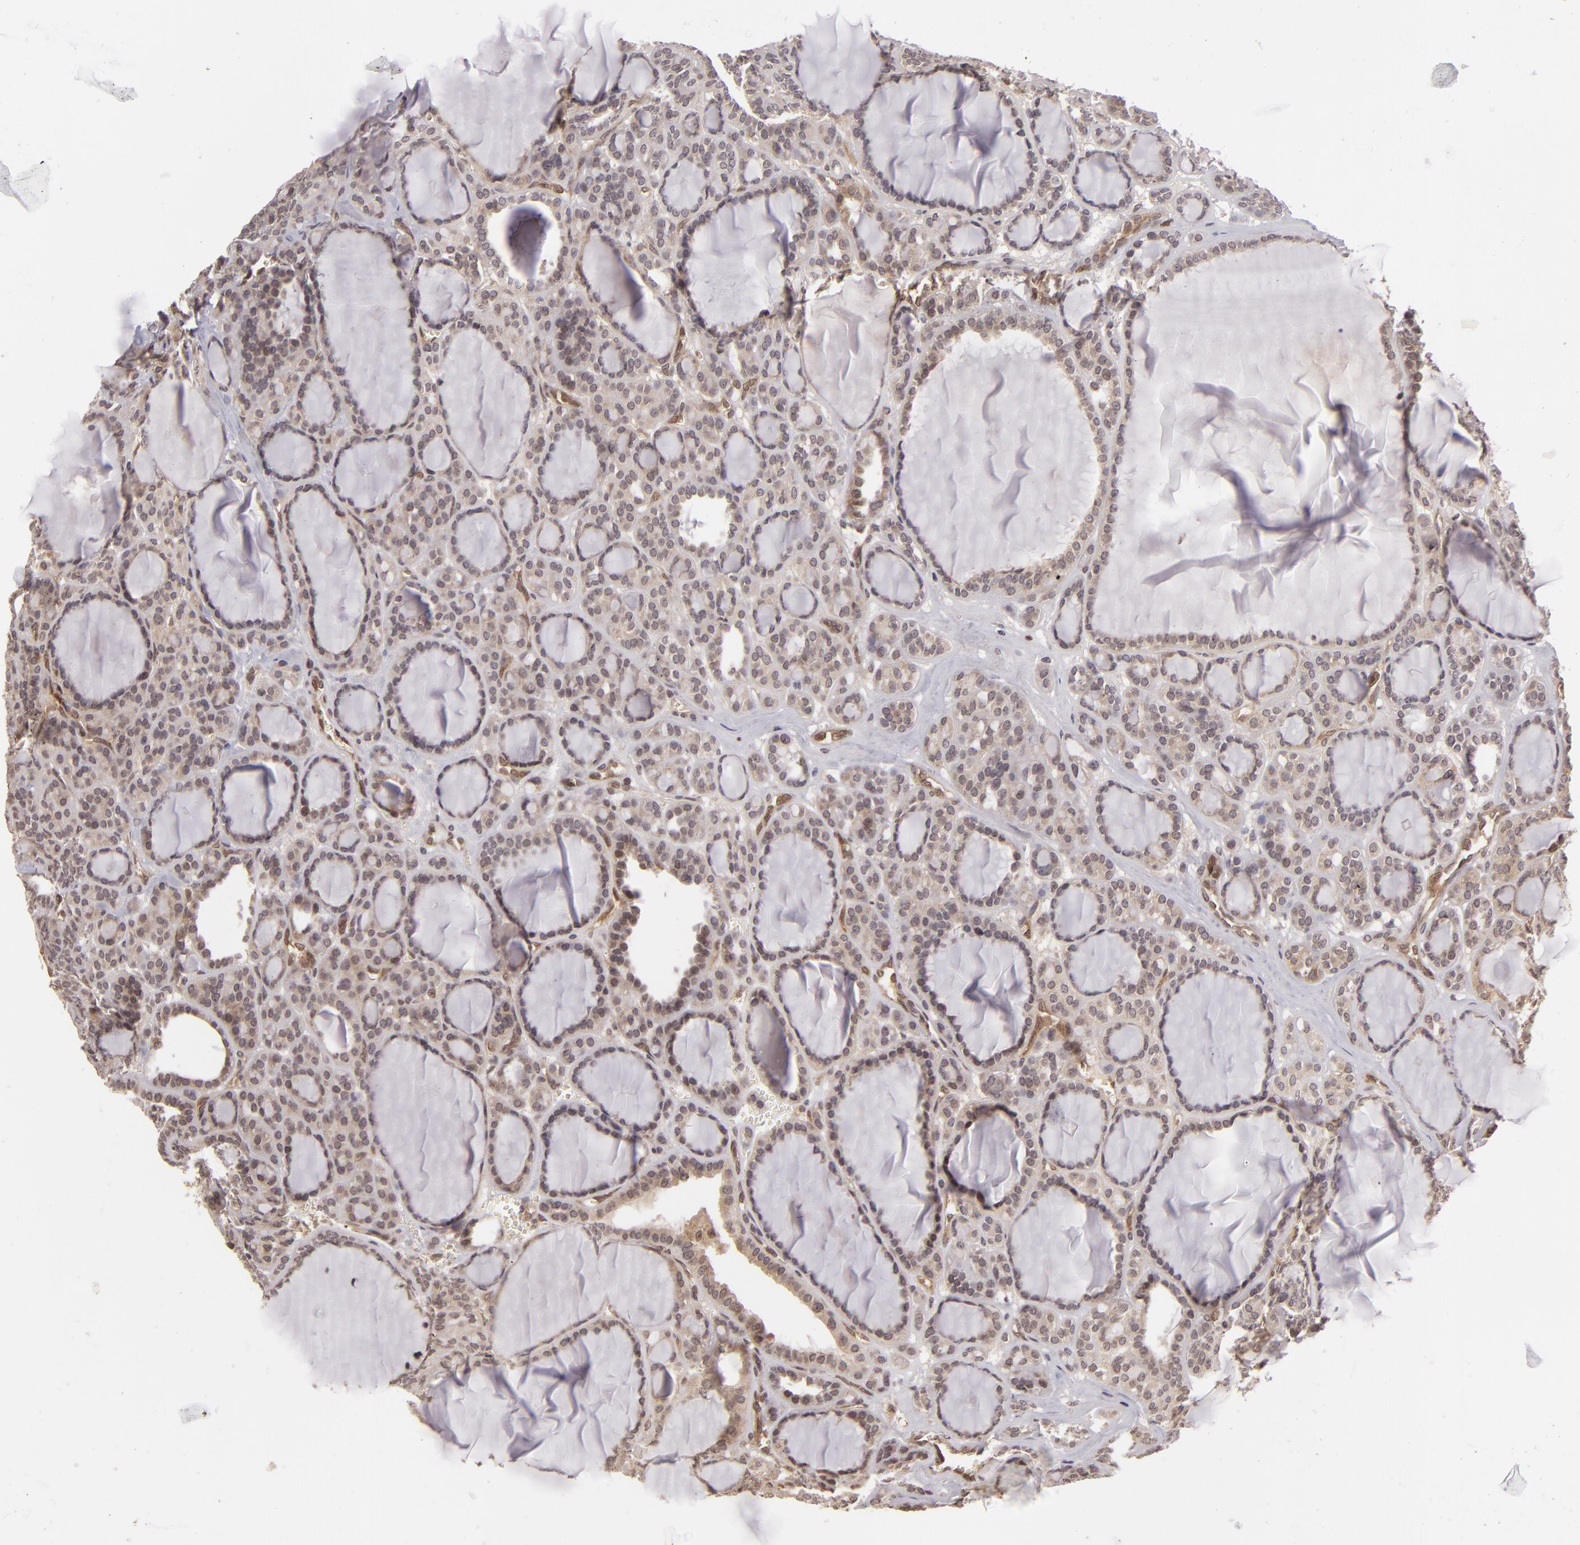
{"staining": {"intensity": "weak", "quantity": "25%-75%", "location": "cytoplasmic/membranous"}, "tissue": "thyroid cancer", "cell_type": "Tumor cells", "image_type": "cancer", "snomed": [{"axis": "morphology", "description": "Follicular adenoma carcinoma, NOS"}, {"axis": "topography", "description": "Thyroid gland"}], "caption": "Weak cytoplasmic/membranous expression is appreciated in about 25%-75% of tumor cells in thyroid cancer.", "gene": "ZBTB33", "patient": {"sex": "female", "age": 71}}